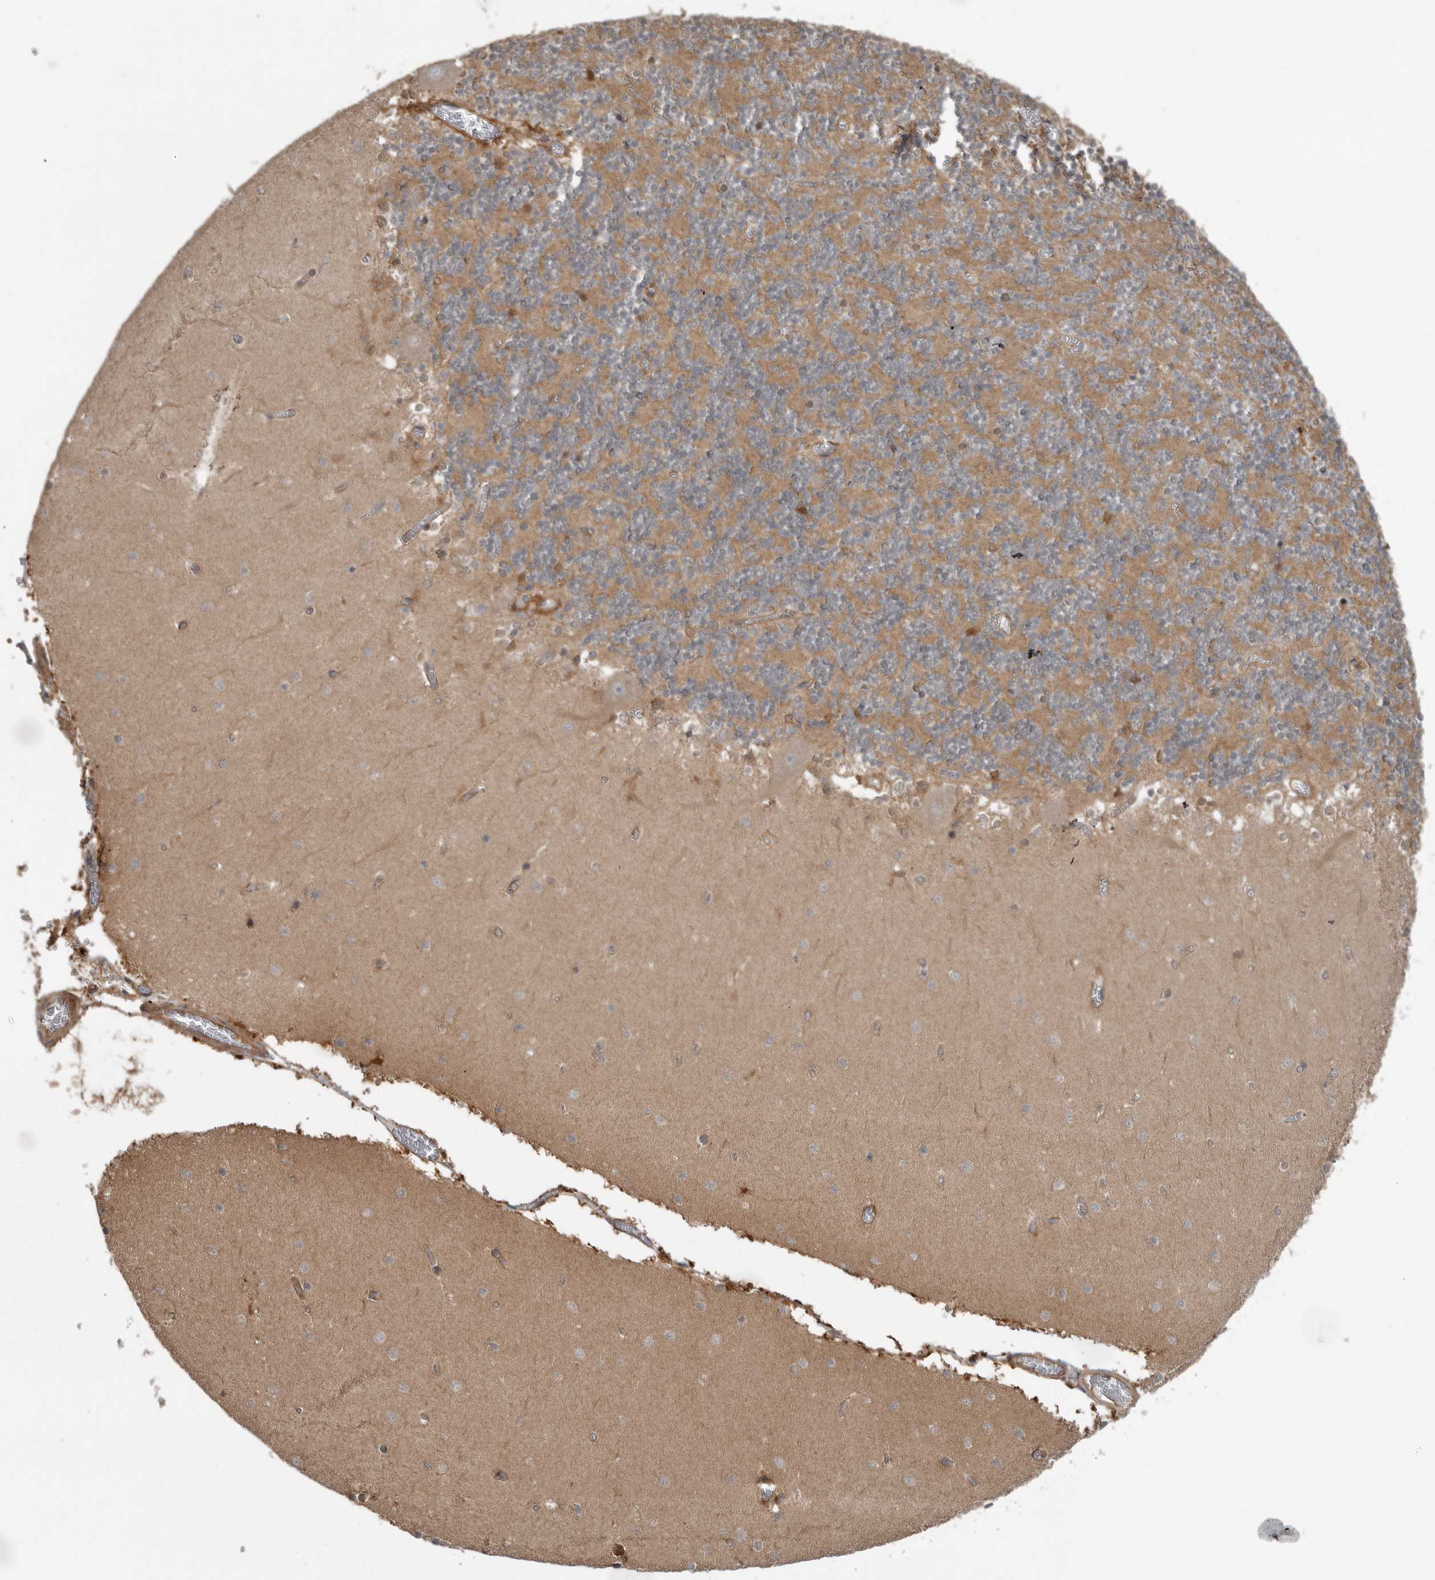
{"staining": {"intensity": "moderate", "quantity": ">75%", "location": "cytoplasmic/membranous"}, "tissue": "cerebellum", "cell_type": "Cells in granular layer", "image_type": "normal", "snomed": [{"axis": "morphology", "description": "Normal tissue, NOS"}, {"axis": "topography", "description": "Cerebellum"}], "caption": "The photomicrograph displays a brown stain indicating the presence of a protein in the cytoplasmic/membranous of cells in granular layer in cerebellum. Nuclei are stained in blue.", "gene": "RAB3GAP2", "patient": {"sex": "female", "age": 28}}